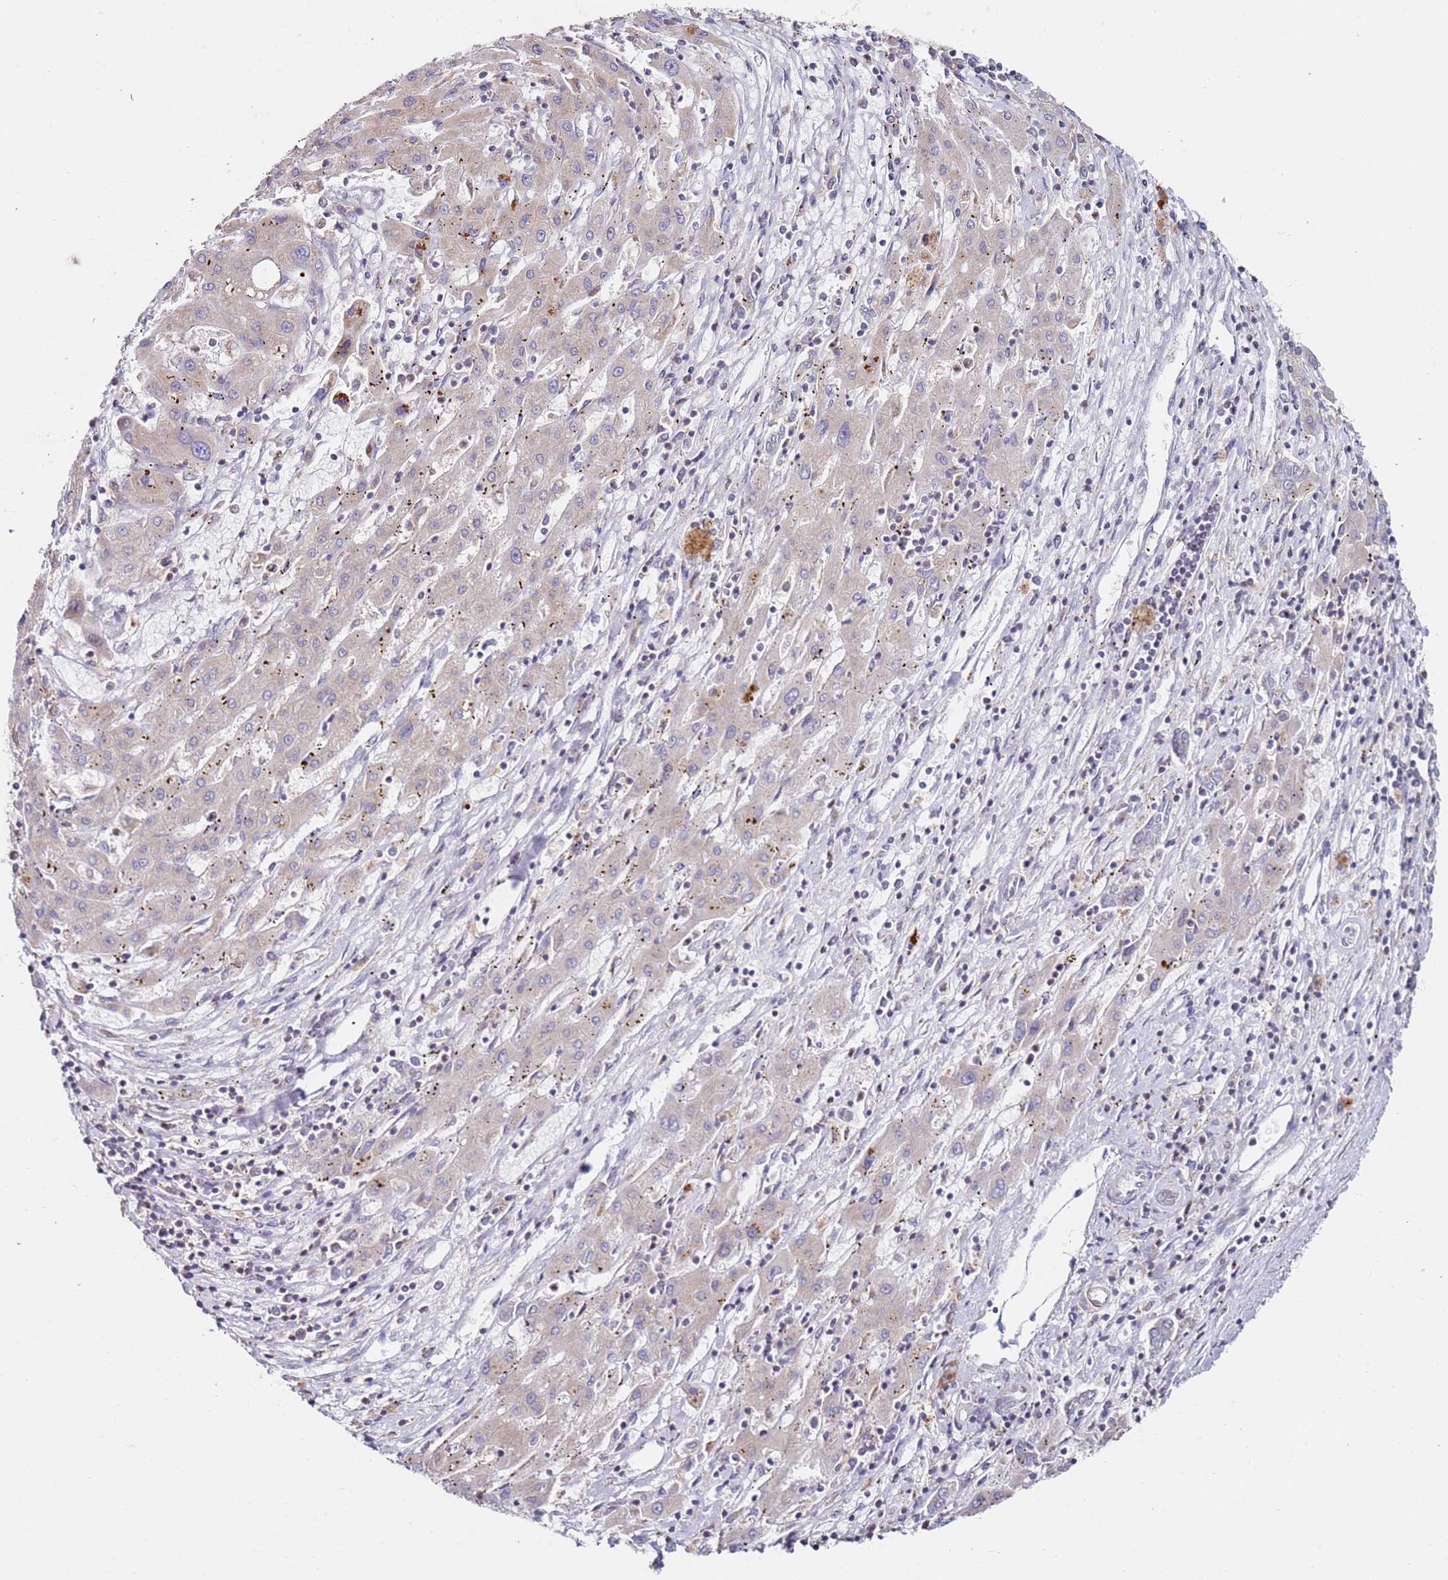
{"staining": {"intensity": "negative", "quantity": "none", "location": "none"}, "tissue": "liver cancer", "cell_type": "Tumor cells", "image_type": "cancer", "snomed": [{"axis": "morphology", "description": "Carcinoma, Hepatocellular, NOS"}, {"axis": "topography", "description": "Liver"}], "caption": "Immunohistochemistry (IHC) micrograph of neoplastic tissue: human liver hepatocellular carcinoma stained with DAB displays no significant protein expression in tumor cells.", "gene": "CNOT9", "patient": {"sex": "male", "age": 72}}